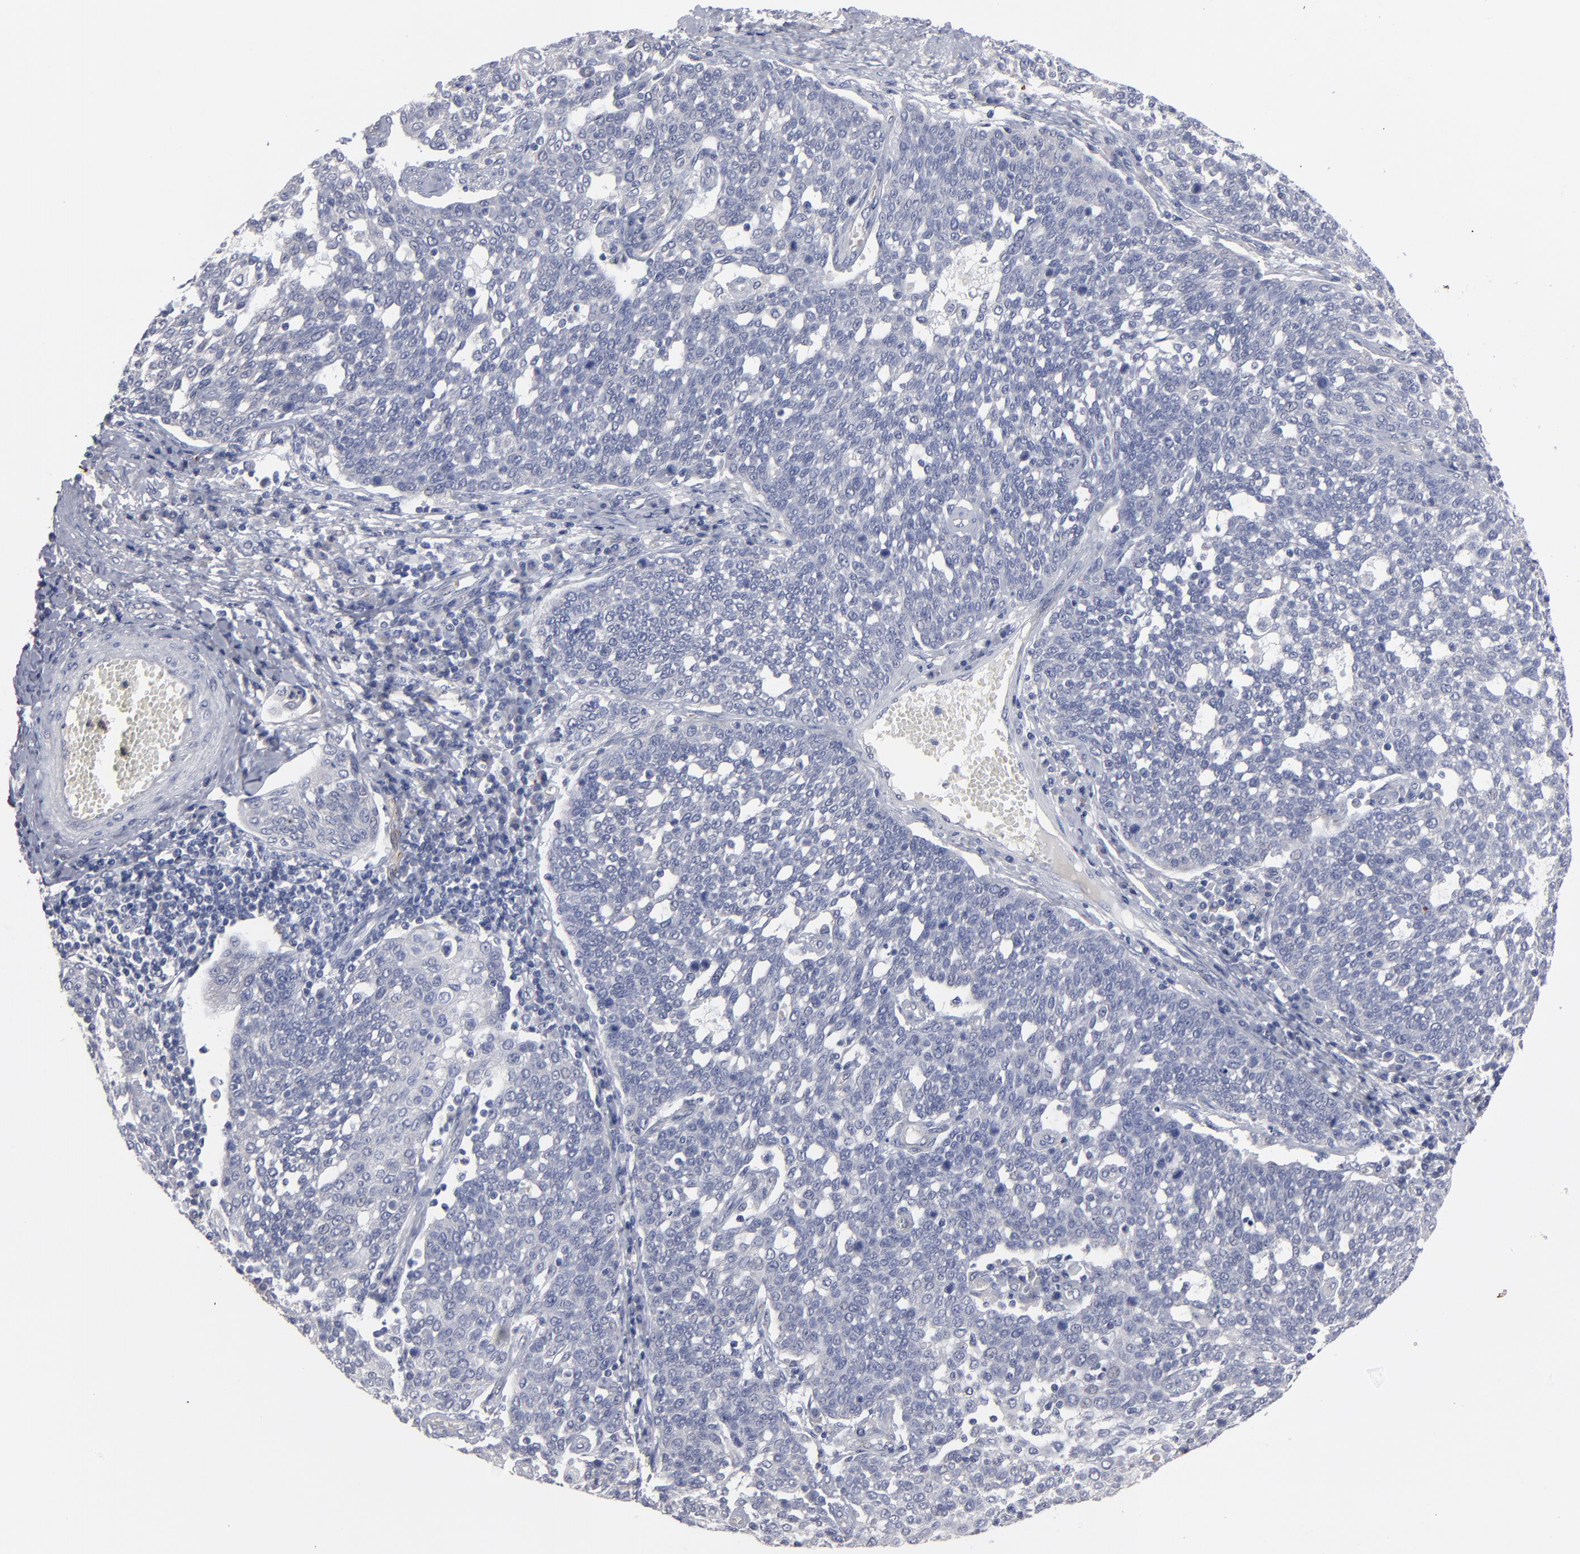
{"staining": {"intensity": "negative", "quantity": "none", "location": "none"}, "tissue": "cervical cancer", "cell_type": "Tumor cells", "image_type": "cancer", "snomed": [{"axis": "morphology", "description": "Squamous cell carcinoma, NOS"}, {"axis": "topography", "description": "Cervix"}], "caption": "Immunohistochemistry (IHC) of human cervical cancer demonstrates no positivity in tumor cells.", "gene": "ZNF175", "patient": {"sex": "female", "age": 34}}